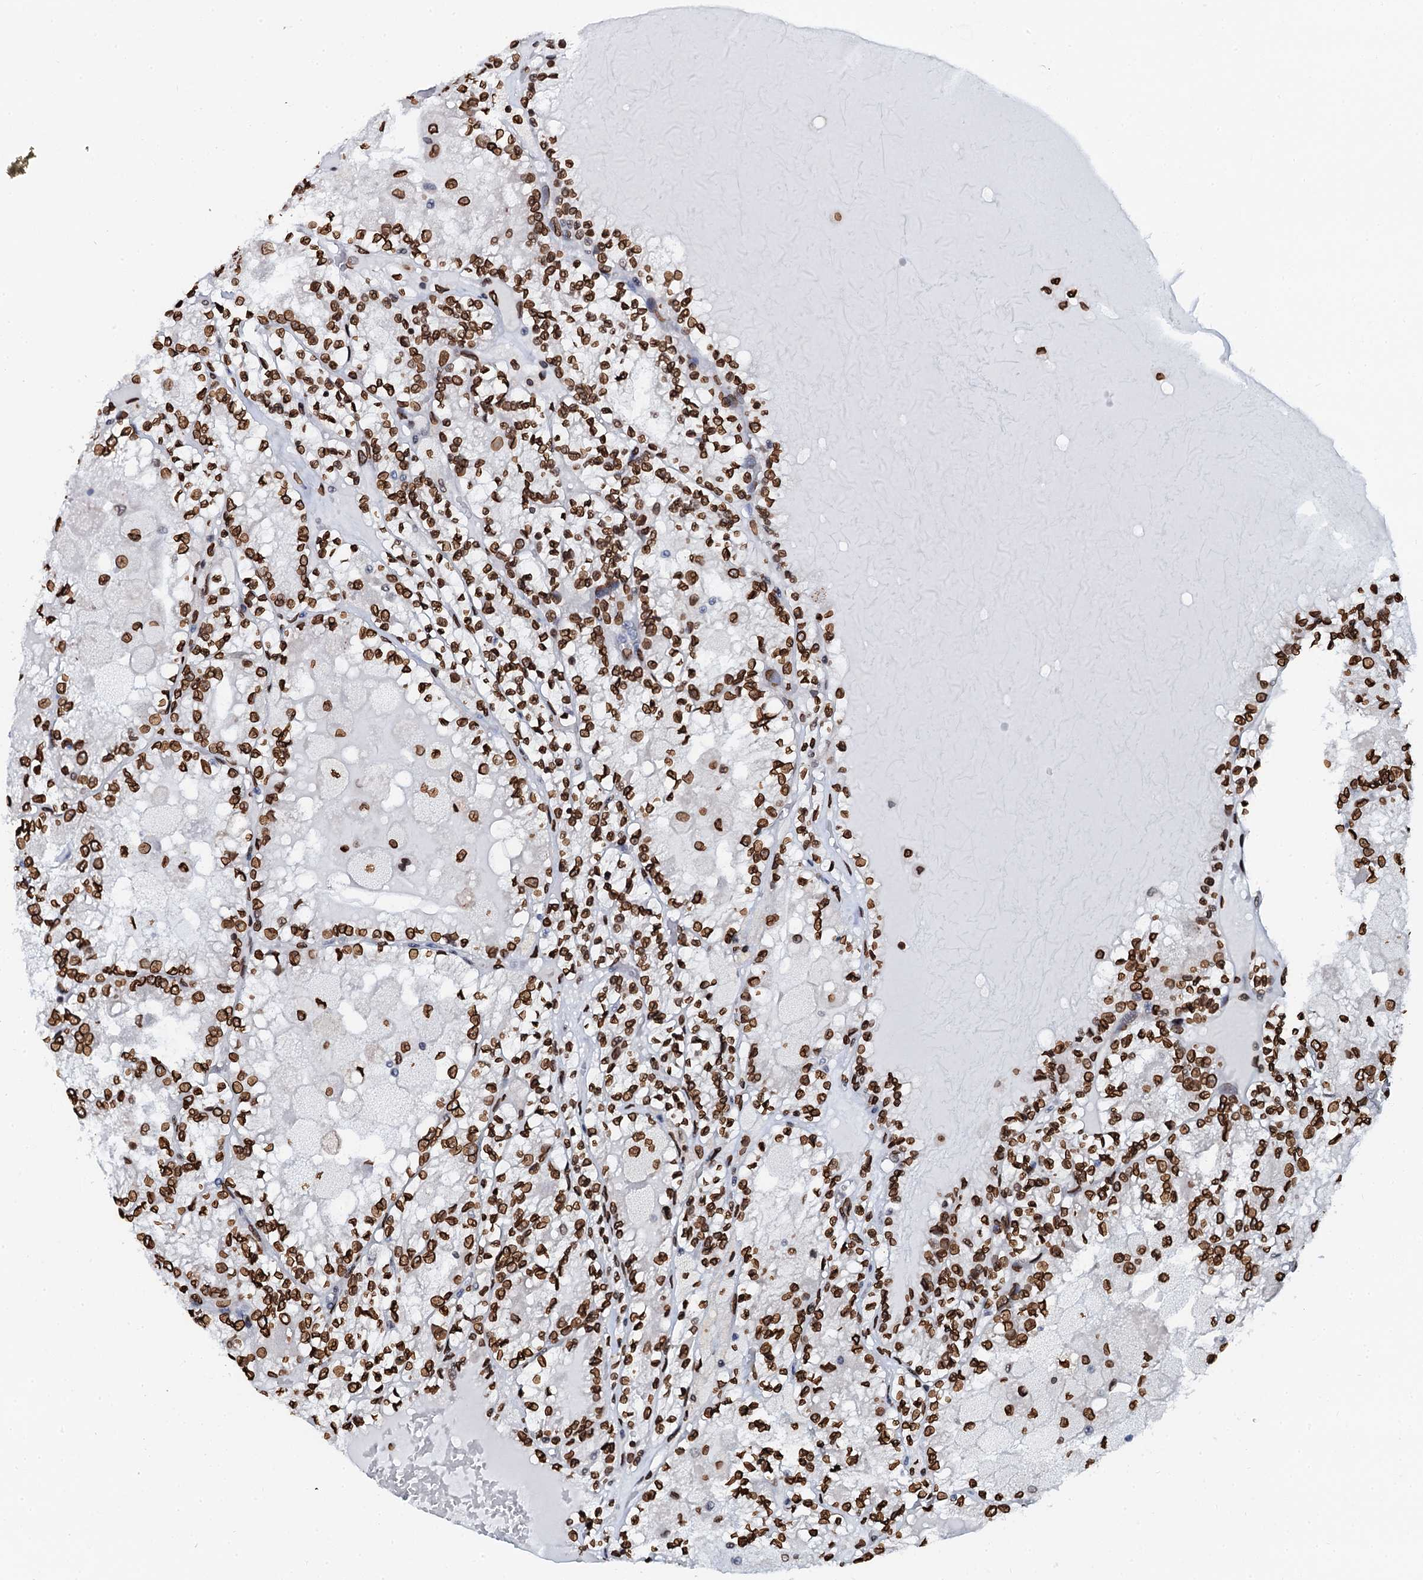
{"staining": {"intensity": "strong", "quantity": ">75%", "location": "nuclear"}, "tissue": "renal cancer", "cell_type": "Tumor cells", "image_type": "cancer", "snomed": [{"axis": "morphology", "description": "Adenocarcinoma, NOS"}, {"axis": "topography", "description": "Kidney"}], "caption": "IHC histopathology image of neoplastic tissue: human renal adenocarcinoma stained using IHC reveals high levels of strong protein expression localized specifically in the nuclear of tumor cells, appearing as a nuclear brown color.", "gene": "KATNAL2", "patient": {"sex": "female", "age": 56}}